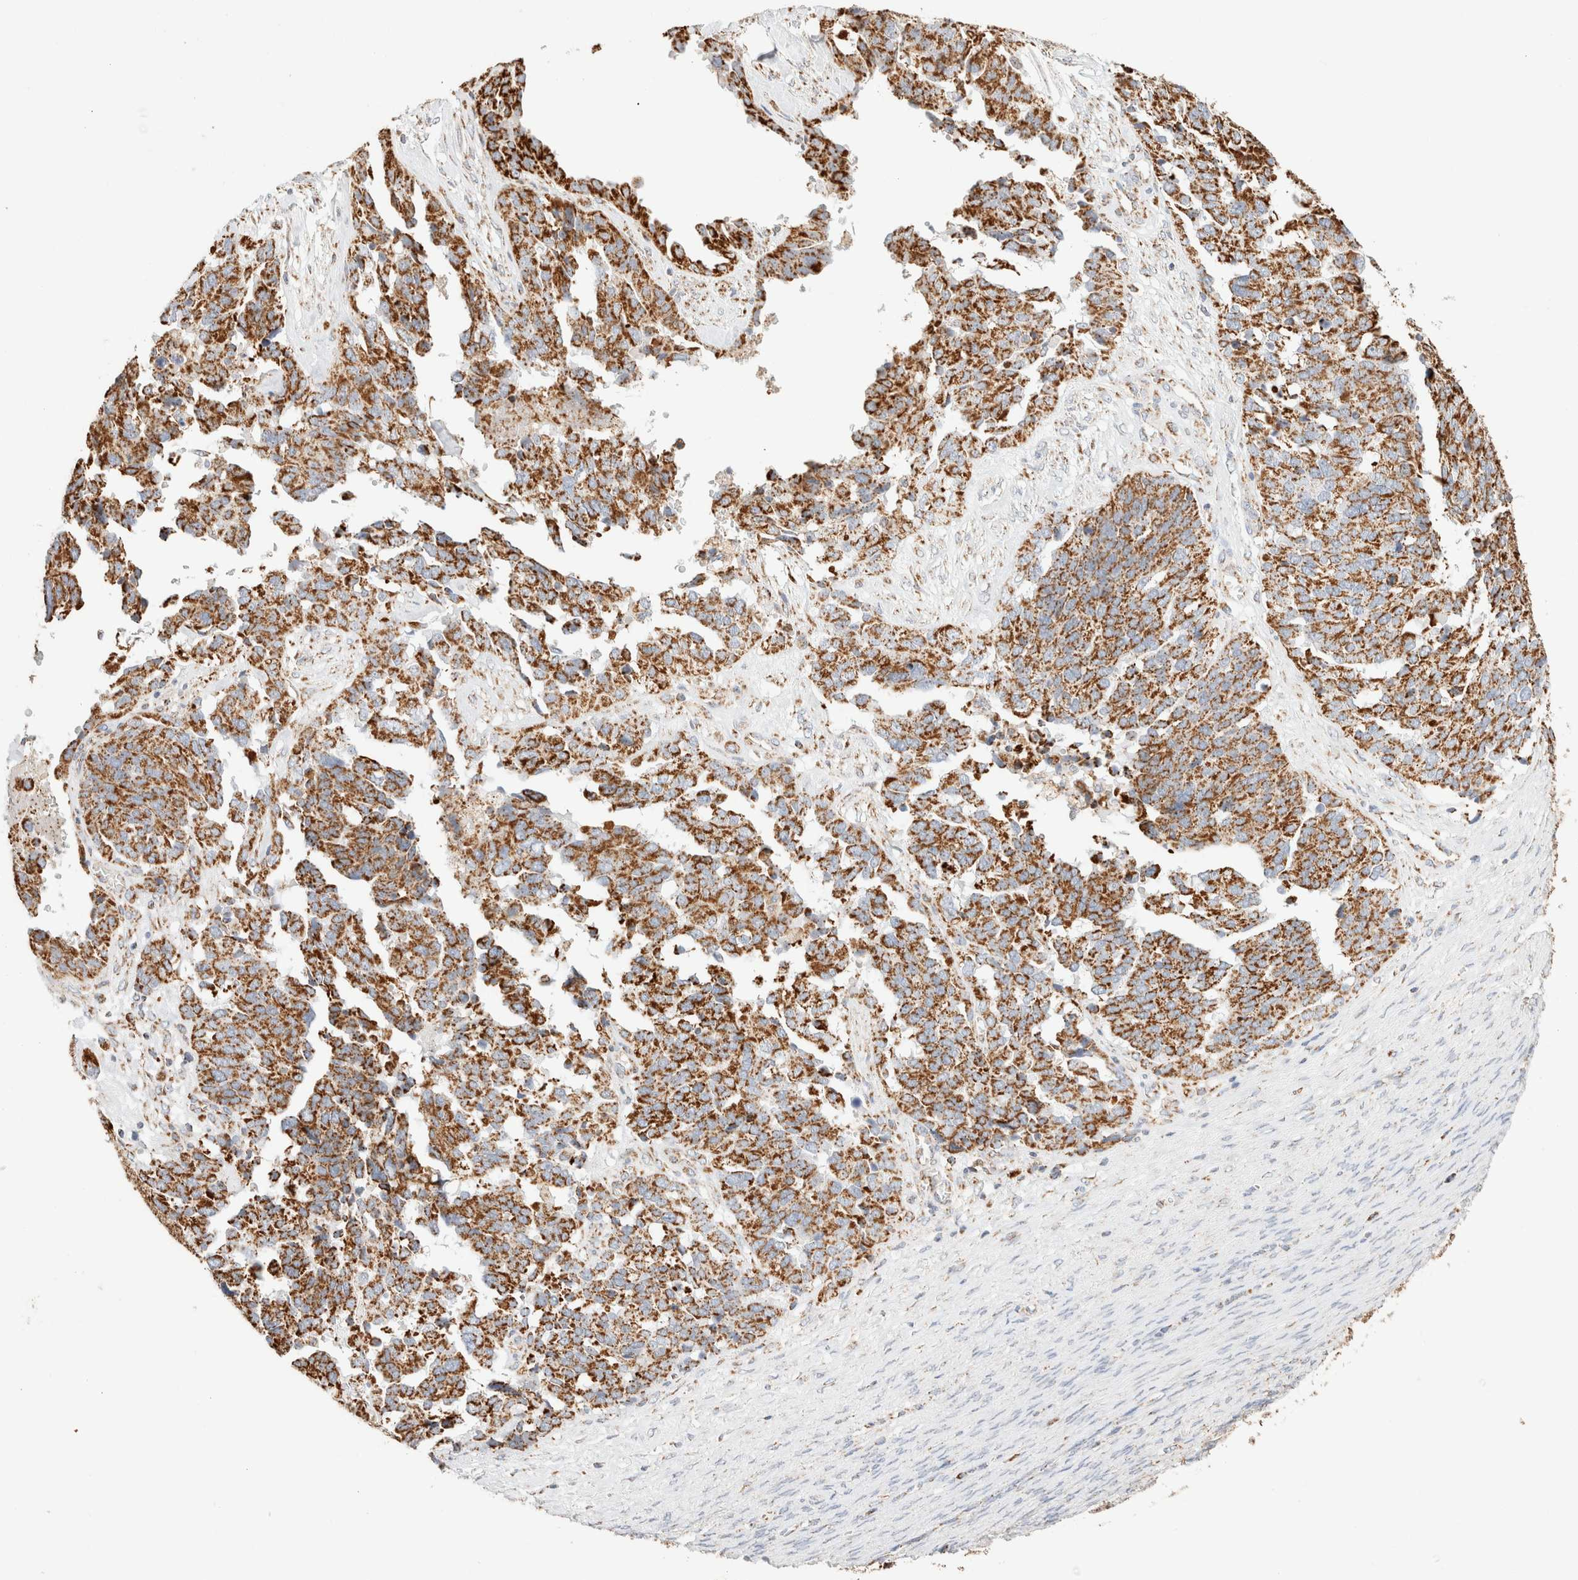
{"staining": {"intensity": "strong", "quantity": ">75%", "location": "cytoplasmic/membranous"}, "tissue": "ovarian cancer", "cell_type": "Tumor cells", "image_type": "cancer", "snomed": [{"axis": "morphology", "description": "Cystadenocarcinoma, serous, NOS"}, {"axis": "topography", "description": "Ovary"}], "caption": "Ovarian serous cystadenocarcinoma was stained to show a protein in brown. There is high levels of strong cytoplasmic/membranous expression in about >75% of tumor cells.", "gene": "PHB2", "patient": {"sex": "female", "age": 44}}